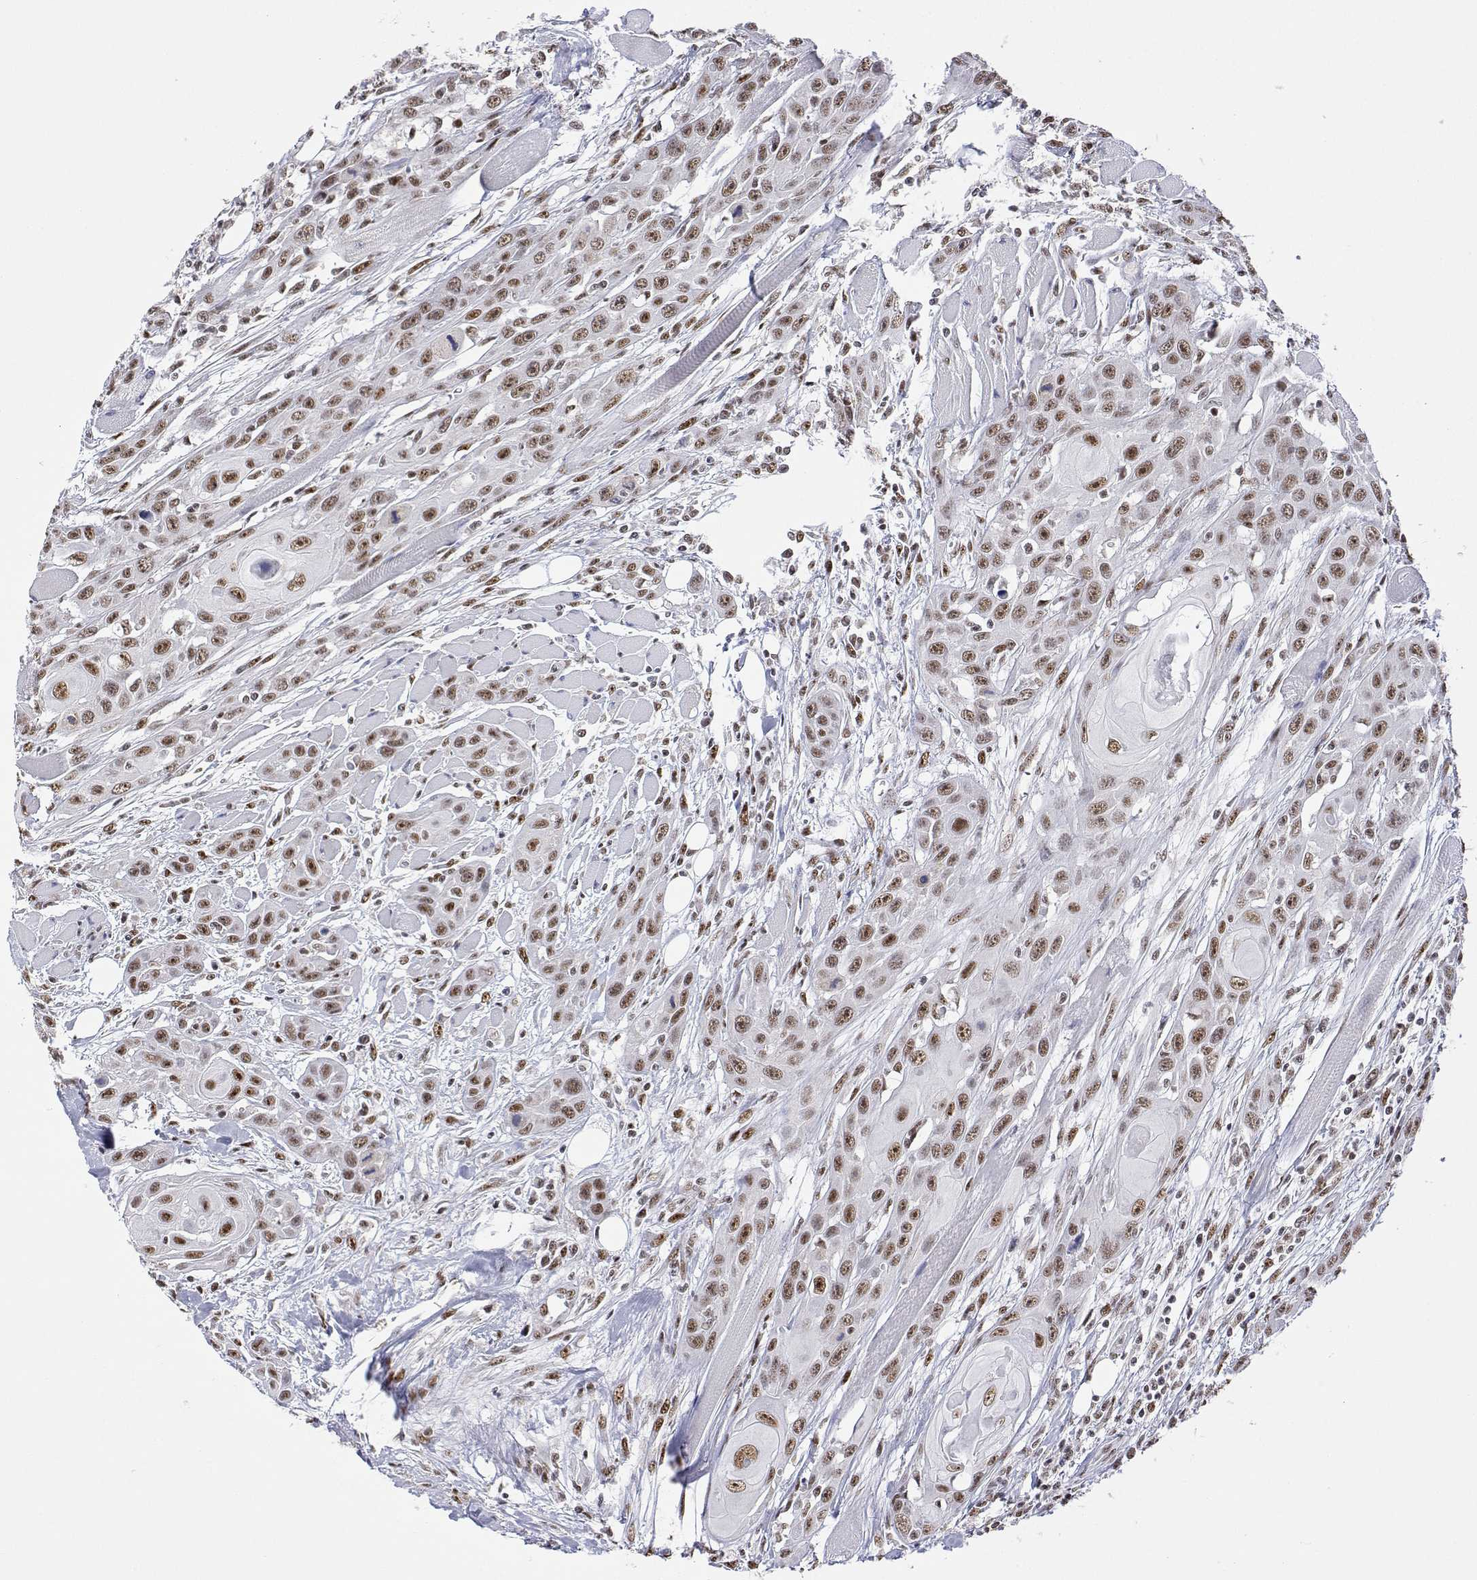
{"staining": {"intensity": "moderate", "quantity": ">75%", "location": "nuclear"}, "tissue": "head and neck cancer", "cell_type": "Tumor cells", "image_type": "cancer", "snomed": [{"axis": "morphology", "description": "Squamous cell carcinoma, NOS"}, {"axis": "topography", "description": "Head-Neck"}], "caption": "An immunohistochemistry histopathology image of neoplastic tissue is shown. Protein staining in brown shows moderate nuclear positivity in head and neck cancer (squamous cell carcinoma) within tumor cells.", "gene": "ADAR", "patient": {"sex": "female", "age": 80}}